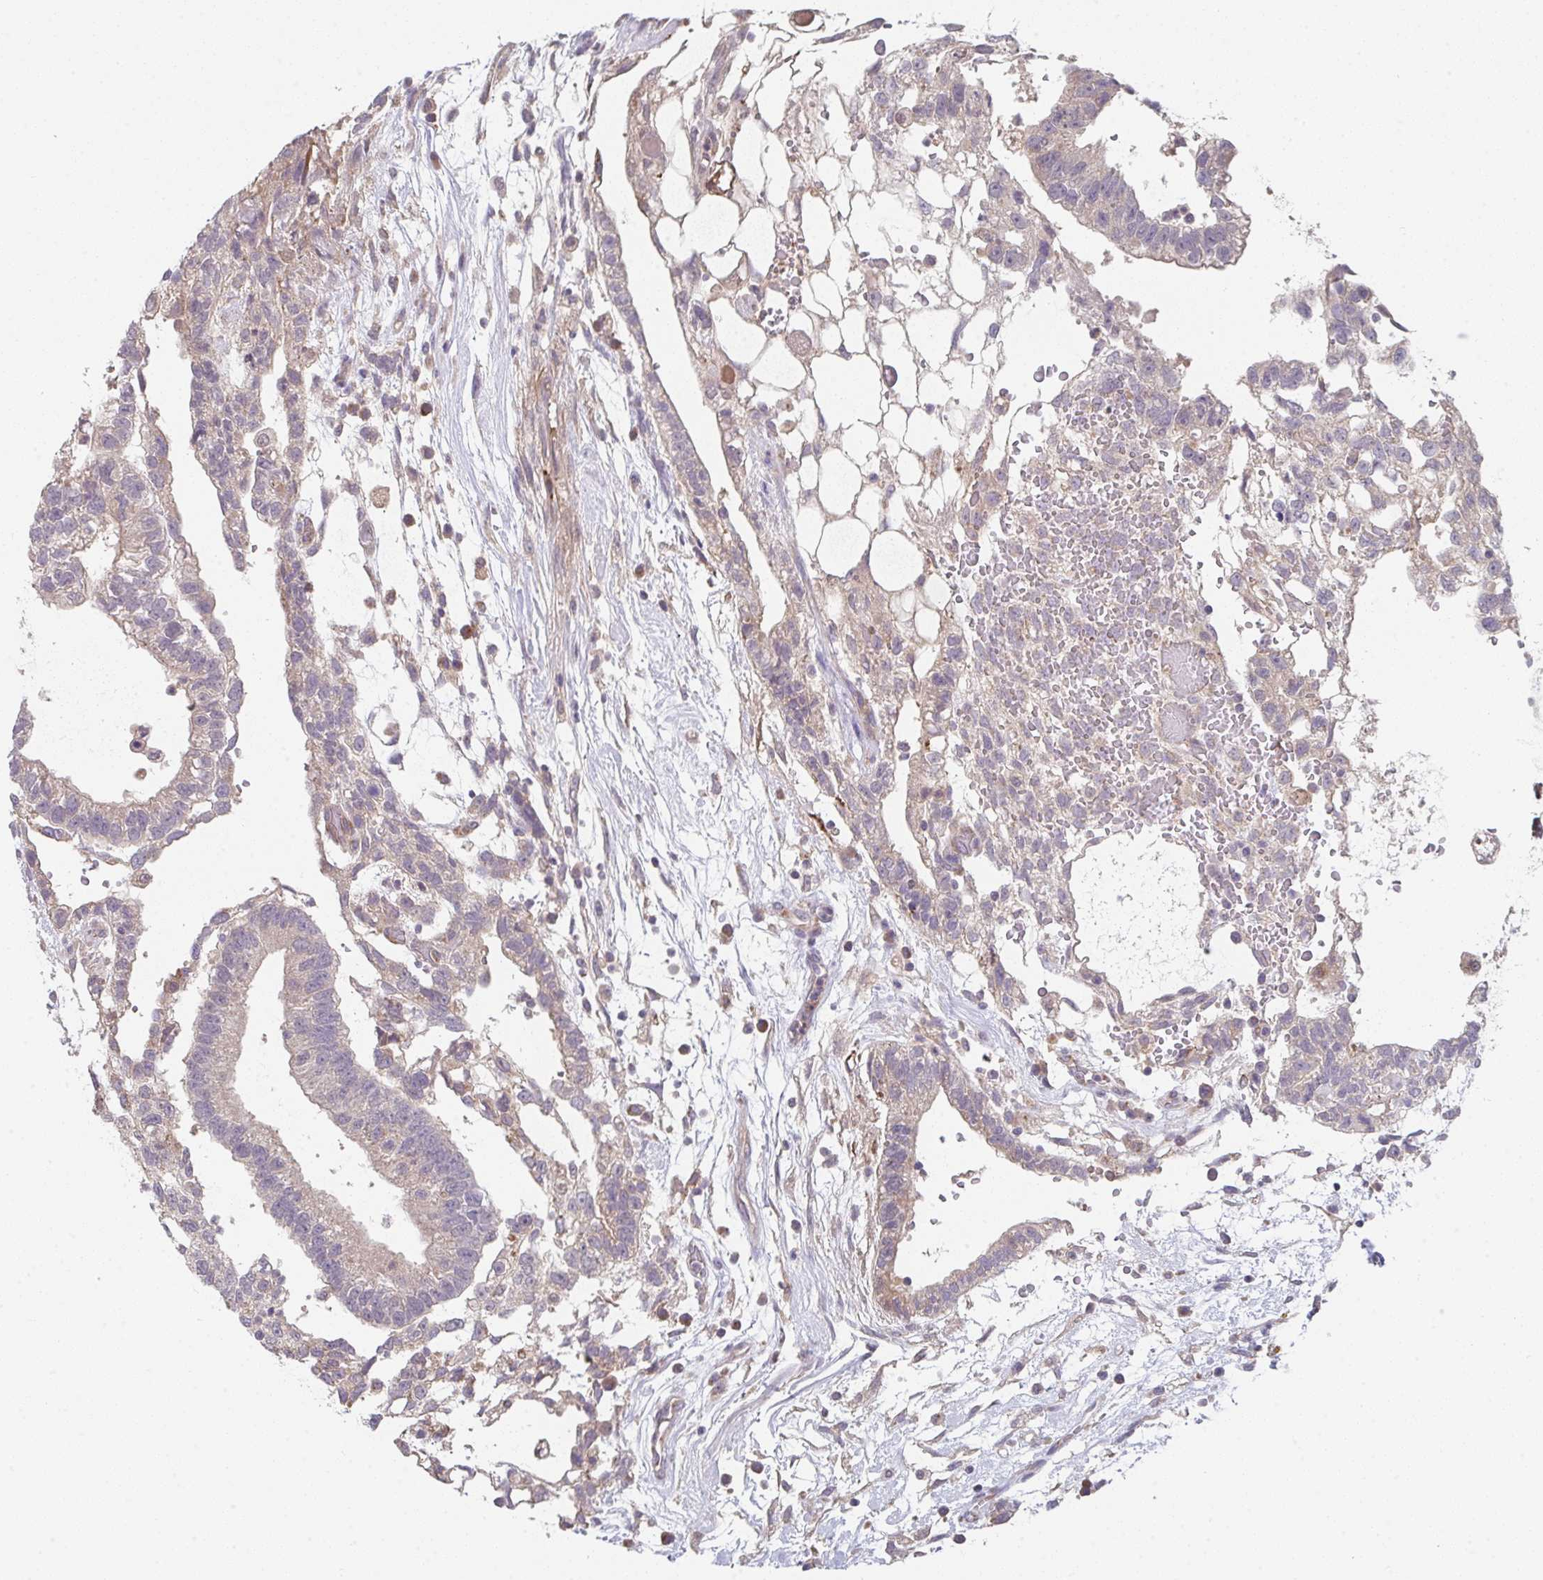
{"staining": {"intensity": "weak", "quantity": "25%-75%", "location": "cytoplasmic/membranous"}, "tissue": "testis cancer", "cell_type": "Tumor cells", "image_type": "cancer", "snomed": [{"axis": "morphology", "description": "Carcinoma, Embryonal, NOS"}, {"axis": "topography", "description": "Testis"}], "caption": "Immunohistochemical staining of human embryonal carcinoma (testis) shows low levels of weak cytoplasmic/membranous protein expression in approximately 25%-75% of tumor cells.", "gene": "TSPAN31", "patient": {"sex": "male", "age": 32}}